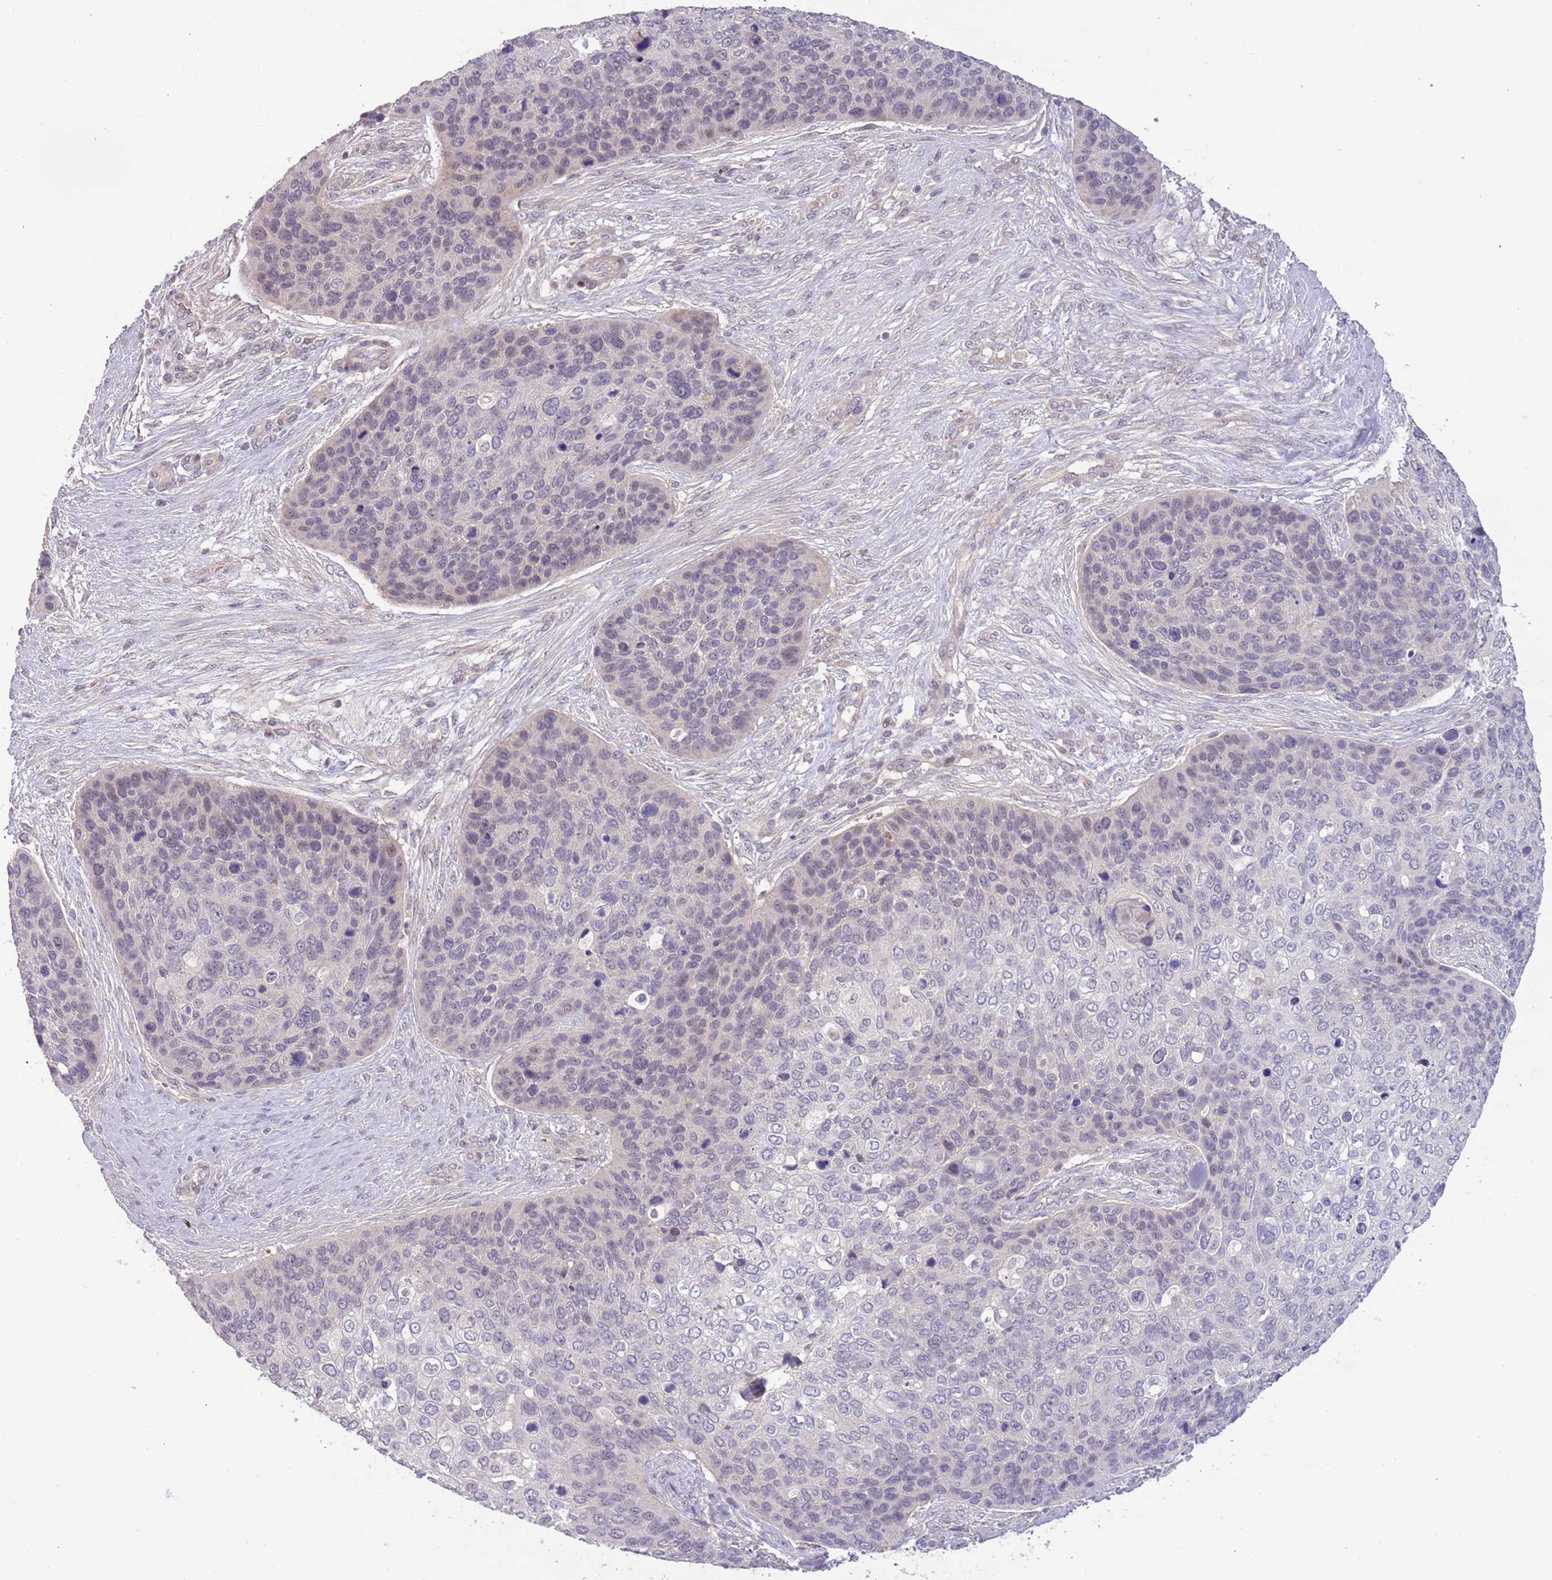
{"staining": {"intensity": "weak", "quantity": "<25%", "location": "nuclear"}, "tissue": "skin cancer", "cell_type": "Tumor cells", "image_type": "cancer", "snomed": [{"axis": "morphology", "description": "Basal cell carcinoma"}, {"axis": "topography", "description": "Skin"}], "caption": "Skin basal cell carcinoma was stained to show a protein in brown. There is no significant positivity in tumor cells.", "gene": "SHROOM3", "patient": {"sex": "female", "age": 74}}